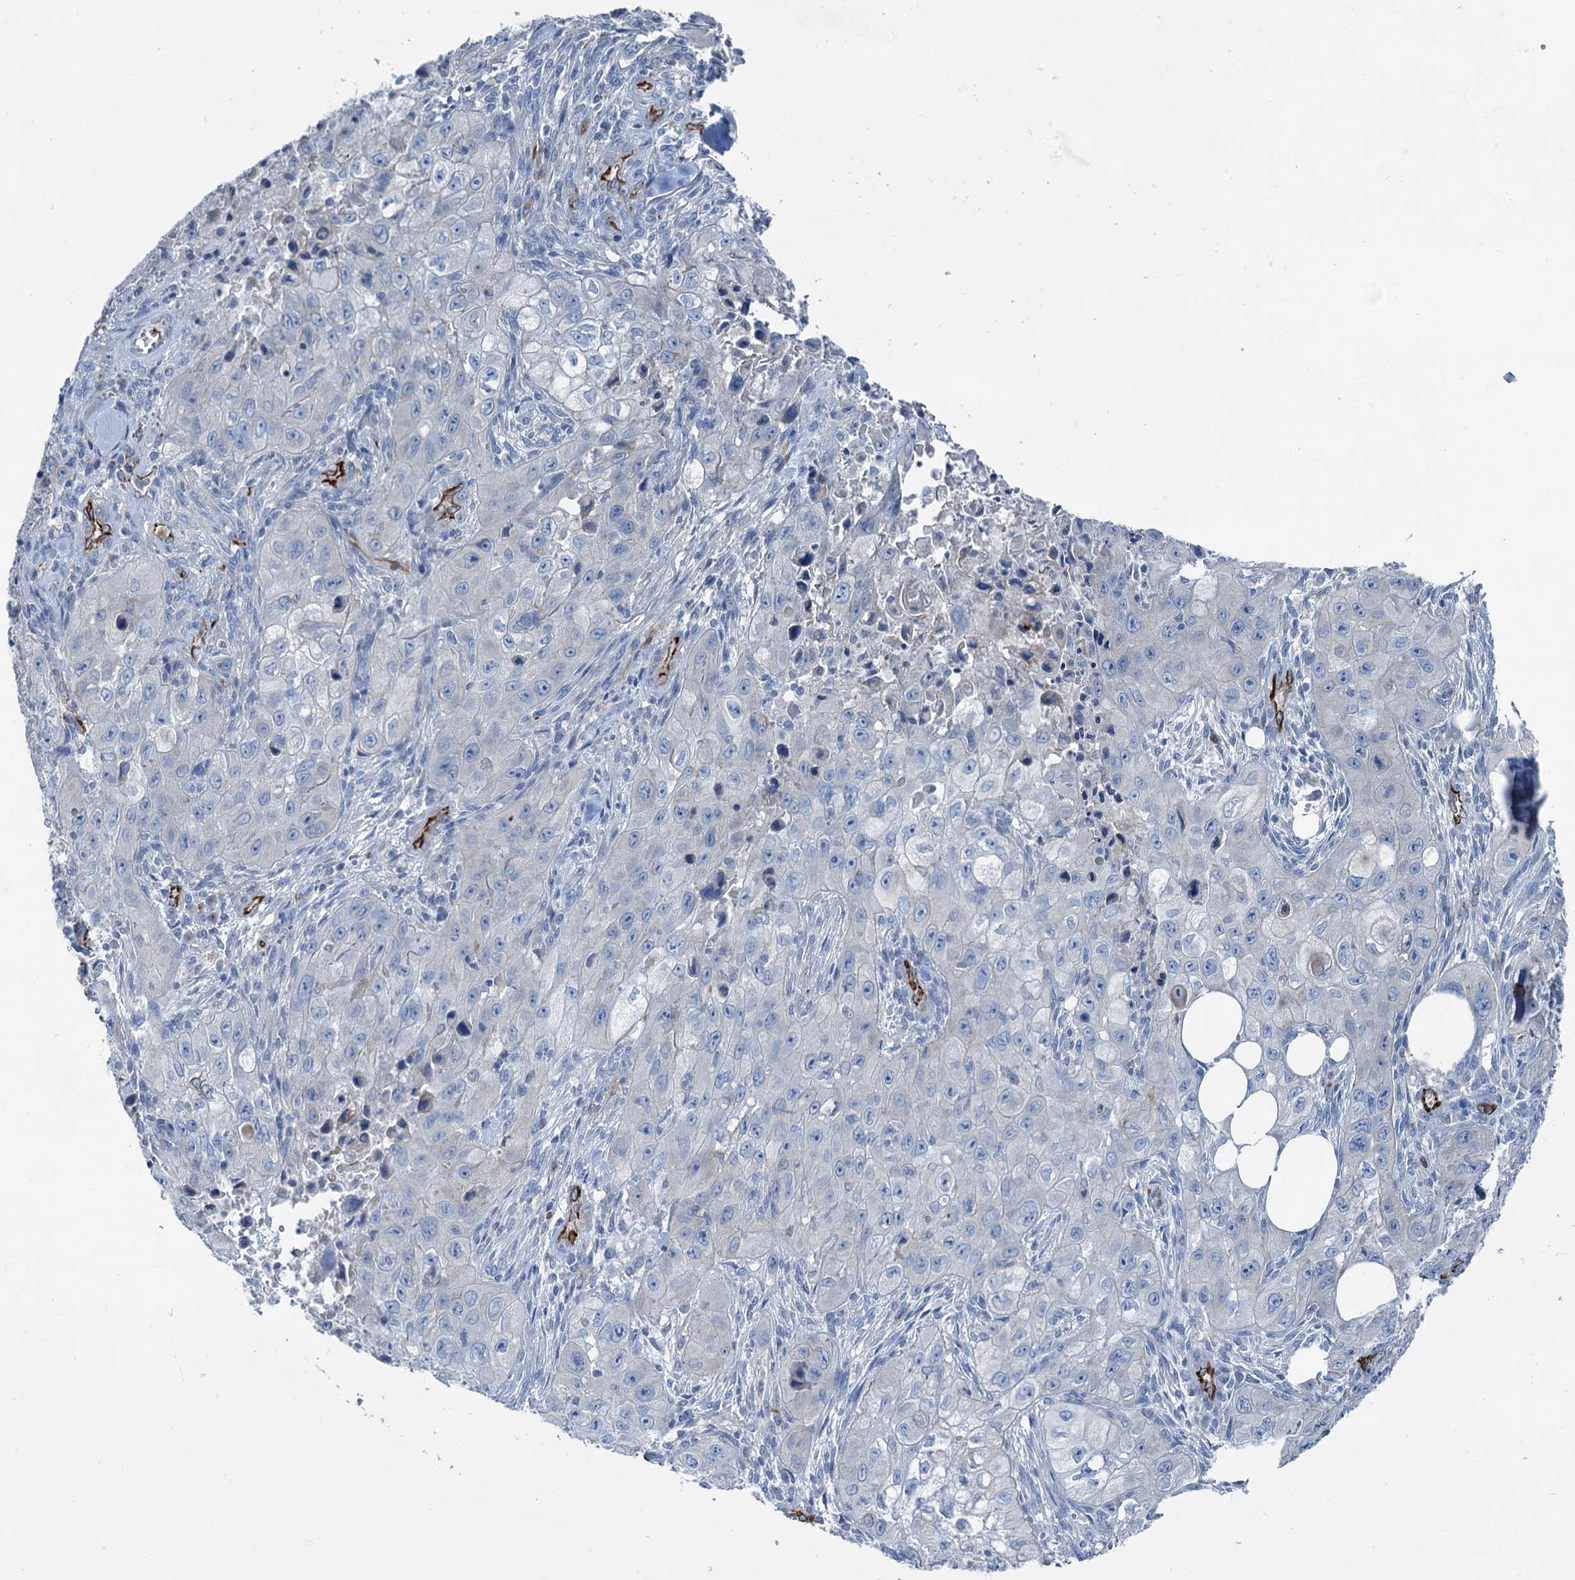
{"staining": {"intensity": "negative", "quantity": "none", "location": "none"}, "tissue": "skin cancer", "cell_type": "Tumor cells", "image_type": "cancer", "snomed": [{"axis": "morphology", "description": "Squamous cell carcinoma, NOS"}, {"axis": "topography", "description": "Skin"}, {"axis": "topography", "description": "Subcutis"}], "caption": "High magnification brightfield microscopy of skin squamous cell carcinoma stained with DAB (brown) and counterstained with hematoxylin (blue): tumor cells show no significant staining. (Immunohistochemistry, brightfield microscopy, high magnification).", "gene": "CALCOCO1", "patient": {"sex": "male", "age": 73}}